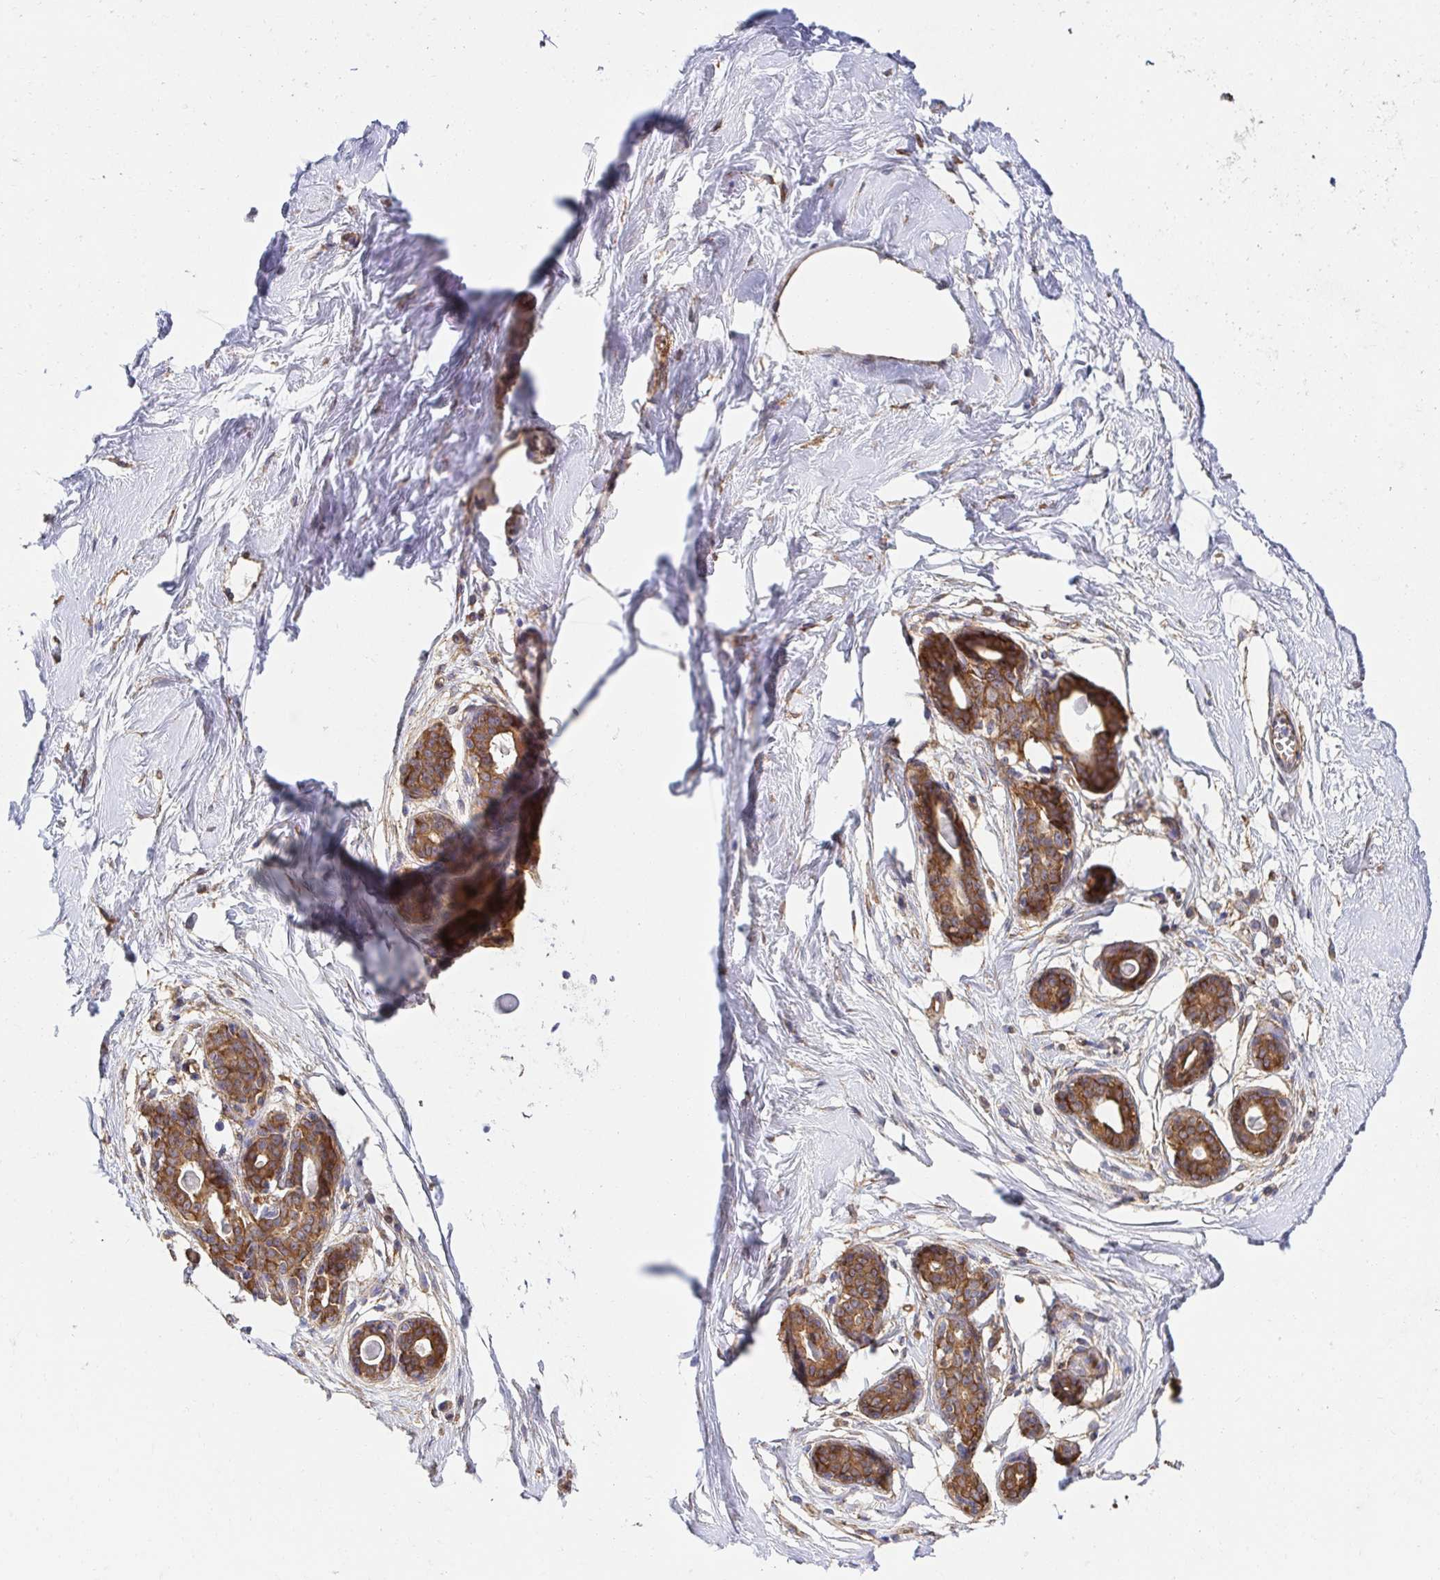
{"staining": {"intensity": "negative", "quantity": "none", "location": "none"}, "tissue": "breast", "cell_type": "Adipocytes", "image_type": "normal", "snomed": [{"axis": "morphology", "description": "Normal tissue, NOS"}, {"axis": "topography", "description": "Breast"}], "caption": "DAB immunohistochemical staining of unremarkable human breast displays no significant expression in adipocytes.", "gene": "CTTN", "patient": {"sex": "female", "age": 45}}